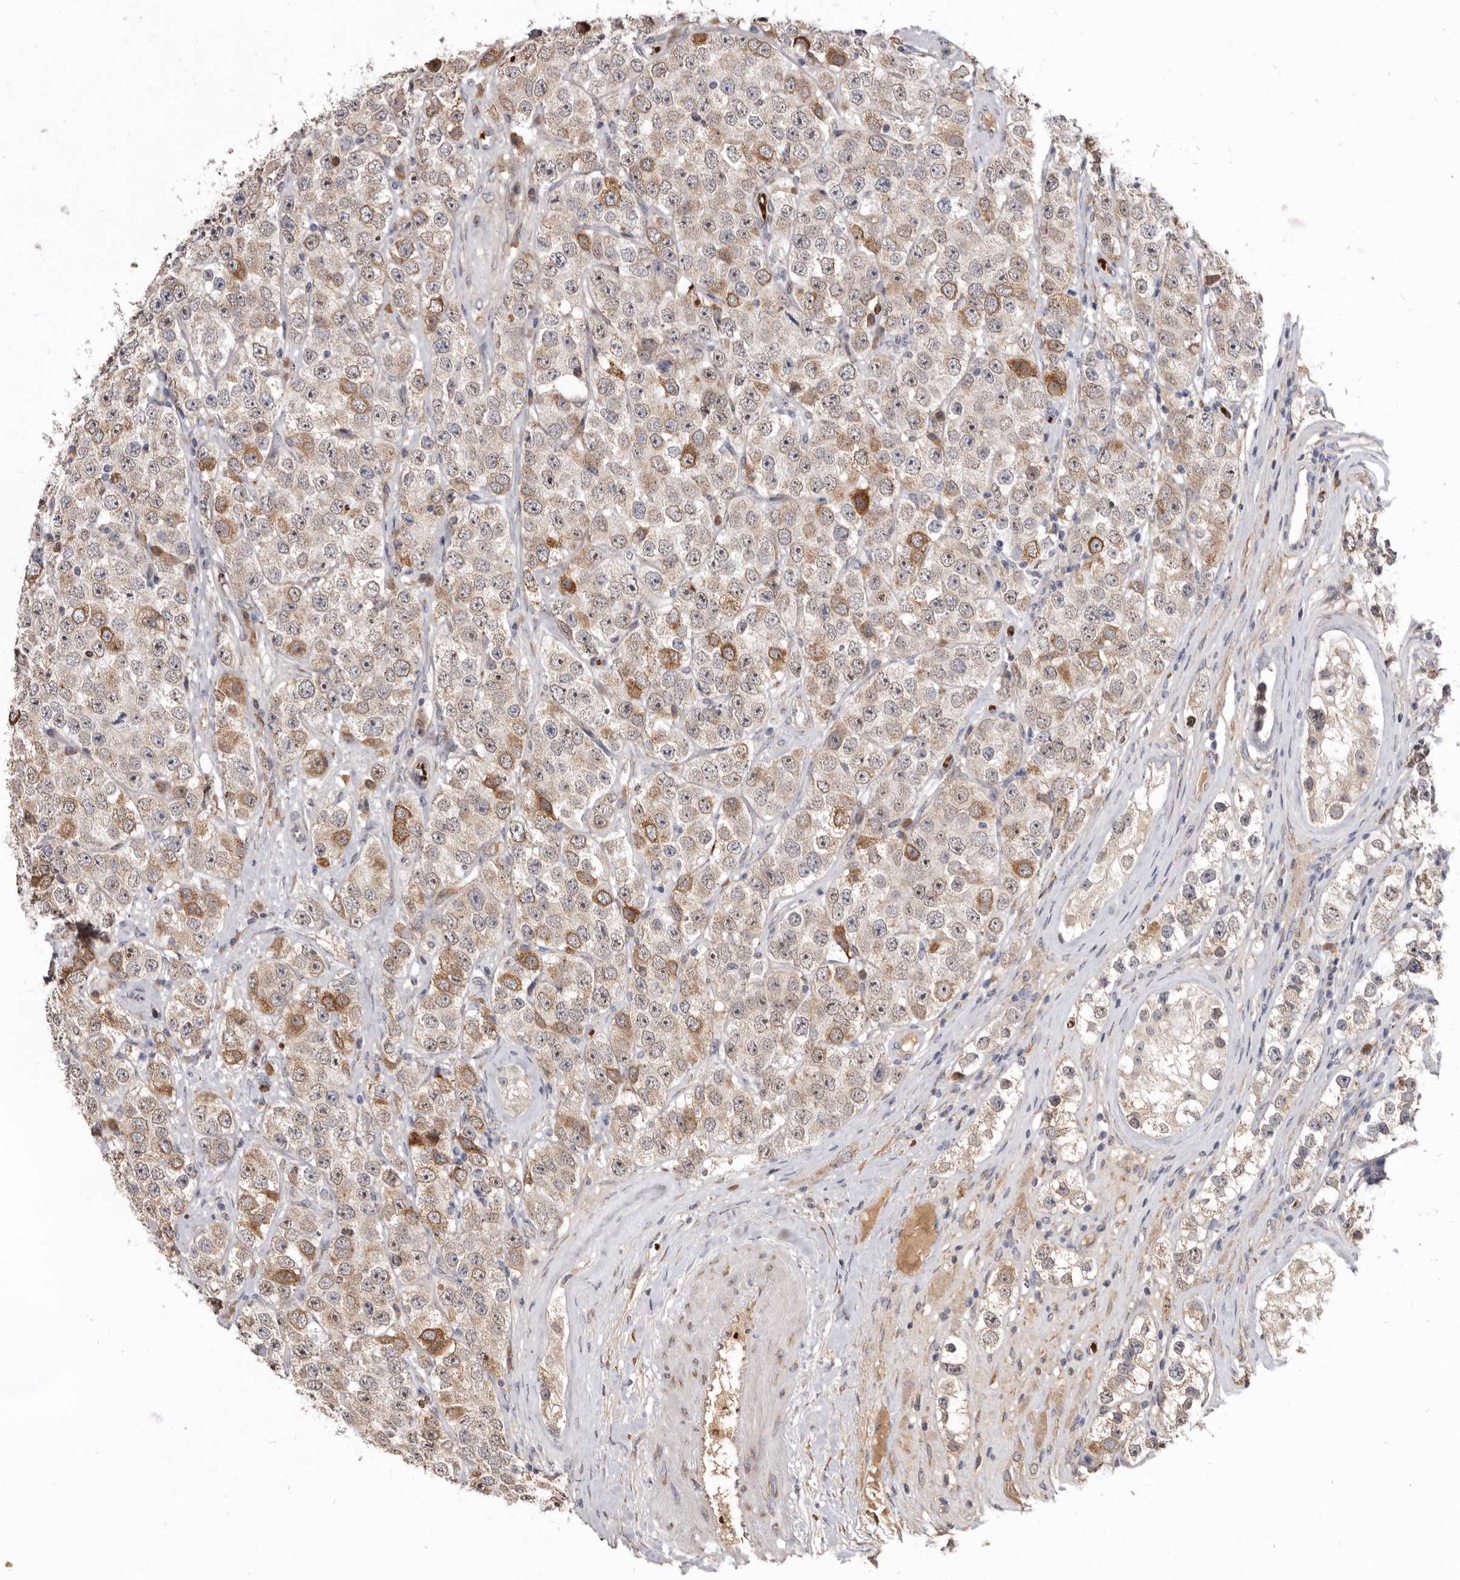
{"staining": {"intensity": "moderate", "quantity": "<25%", "location": "cytoplasmic/membranous"}, "tissue": "testis cancer", "cell_type": "Tumor cells", "image_type": "cancer", "snomed": [{"axis": "morphology", "description": "Seminoma, NOS"}, {"axis": "topography", "description": "Testis"}], "caption": "Immunohistochemical staining of testis seminoma demonstrates low levels of moderate cytoplasmic/membranous staining in about <25% of tumor cells.", "gene": "NENF", "patient": {"sex": "male", "age": 28}}